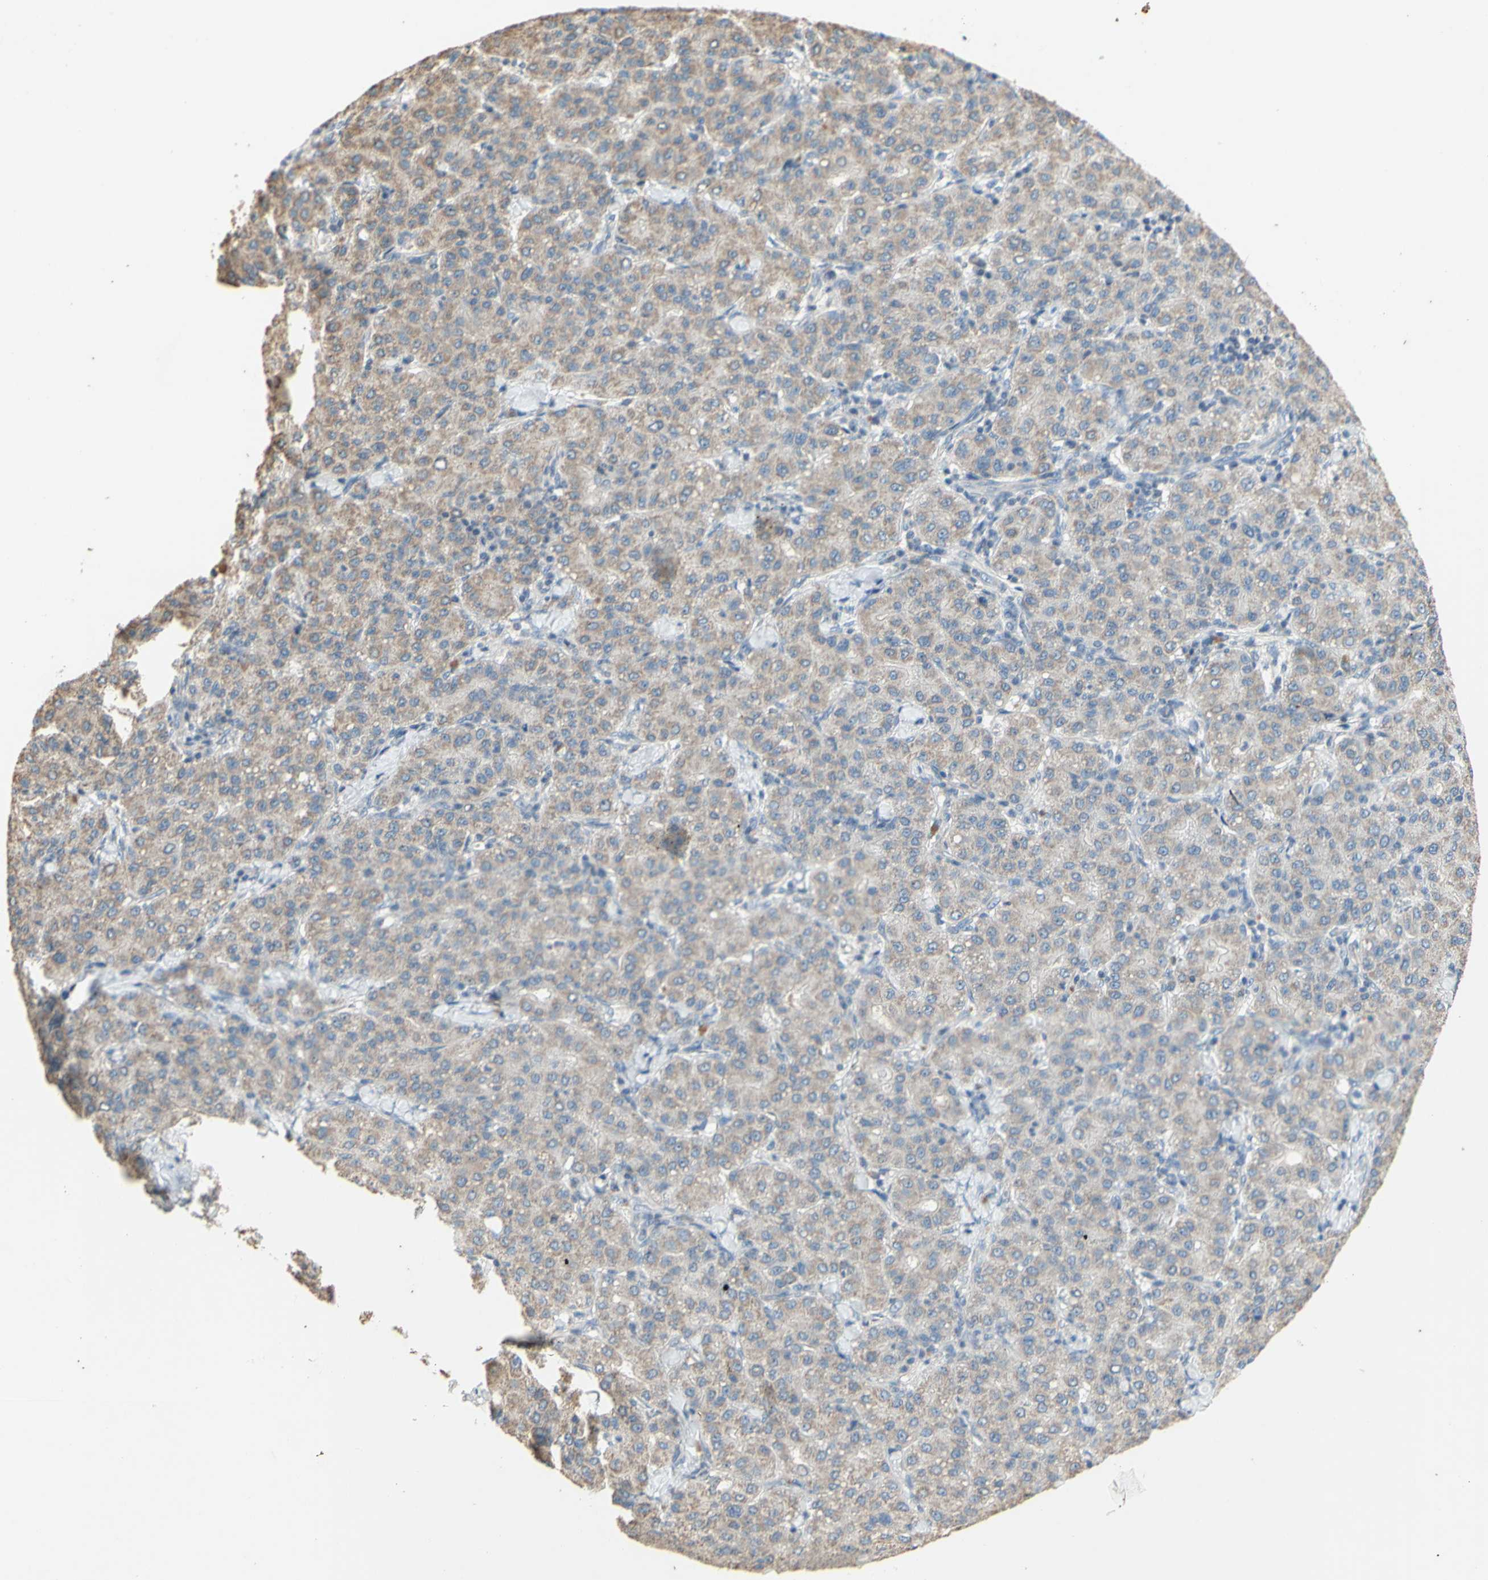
{"staining": {"intensity": "moderate", "quantity": "25%-75%", "location": "cytoplasmic/membranous"}, "tissue": "liver cancer", "cell_type": "Tumor cells", "image_type": "cancer", "snomed": [{"axis": "morphology", "description": "Carcinoma, Hepatocellular, NOS"}, {"axis": "topography", "description": "Liver"}], "caption": "A medium amount of moderate cytoplasmic/membranous staining is seen in about 25%-75% of tumor cells in hepatocellular carcinoma (liver) tissue.", "gene": "PTGIS", "patient": {"sex": "male", "age": 65}}